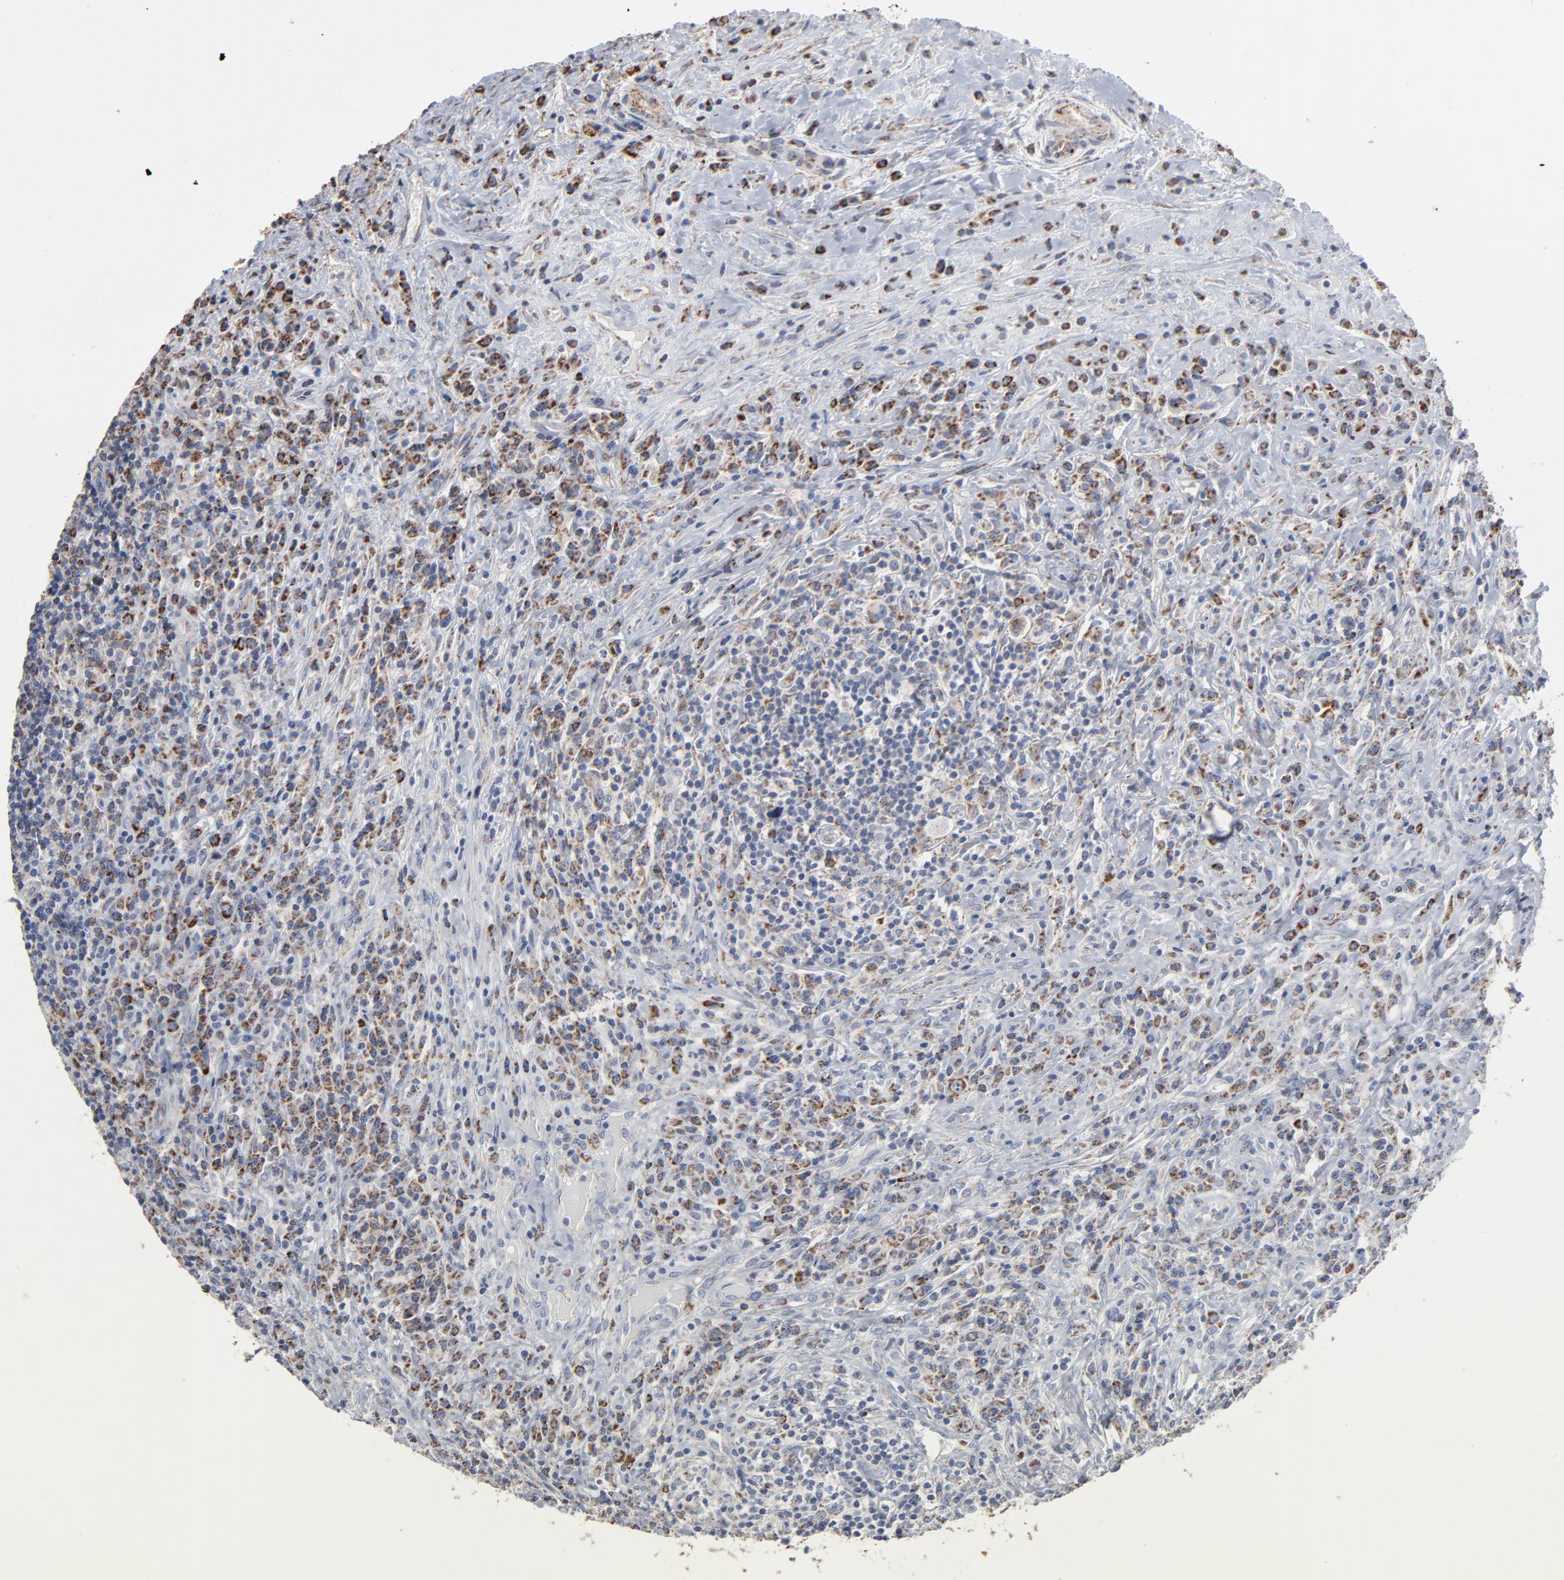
{"staining": {"intensity": "strong", "quantity": ">75%", "location": "cytoplasmic/membranous"}, "tissue": "lymphoma", "cell_type": "Tumor cells", "image_type": "cancer", "snomed": [{"axis": "morphology", "description": "Hodgkin's disease, NOS"}, {"axis": "topography", "description": "Lymph node"}], "caption": "Lymphoma stained with a protein marker shows strong staining in tumor cells.", "gene": "UQCRC1", "patient": {"sex": "female", "age": 25}}